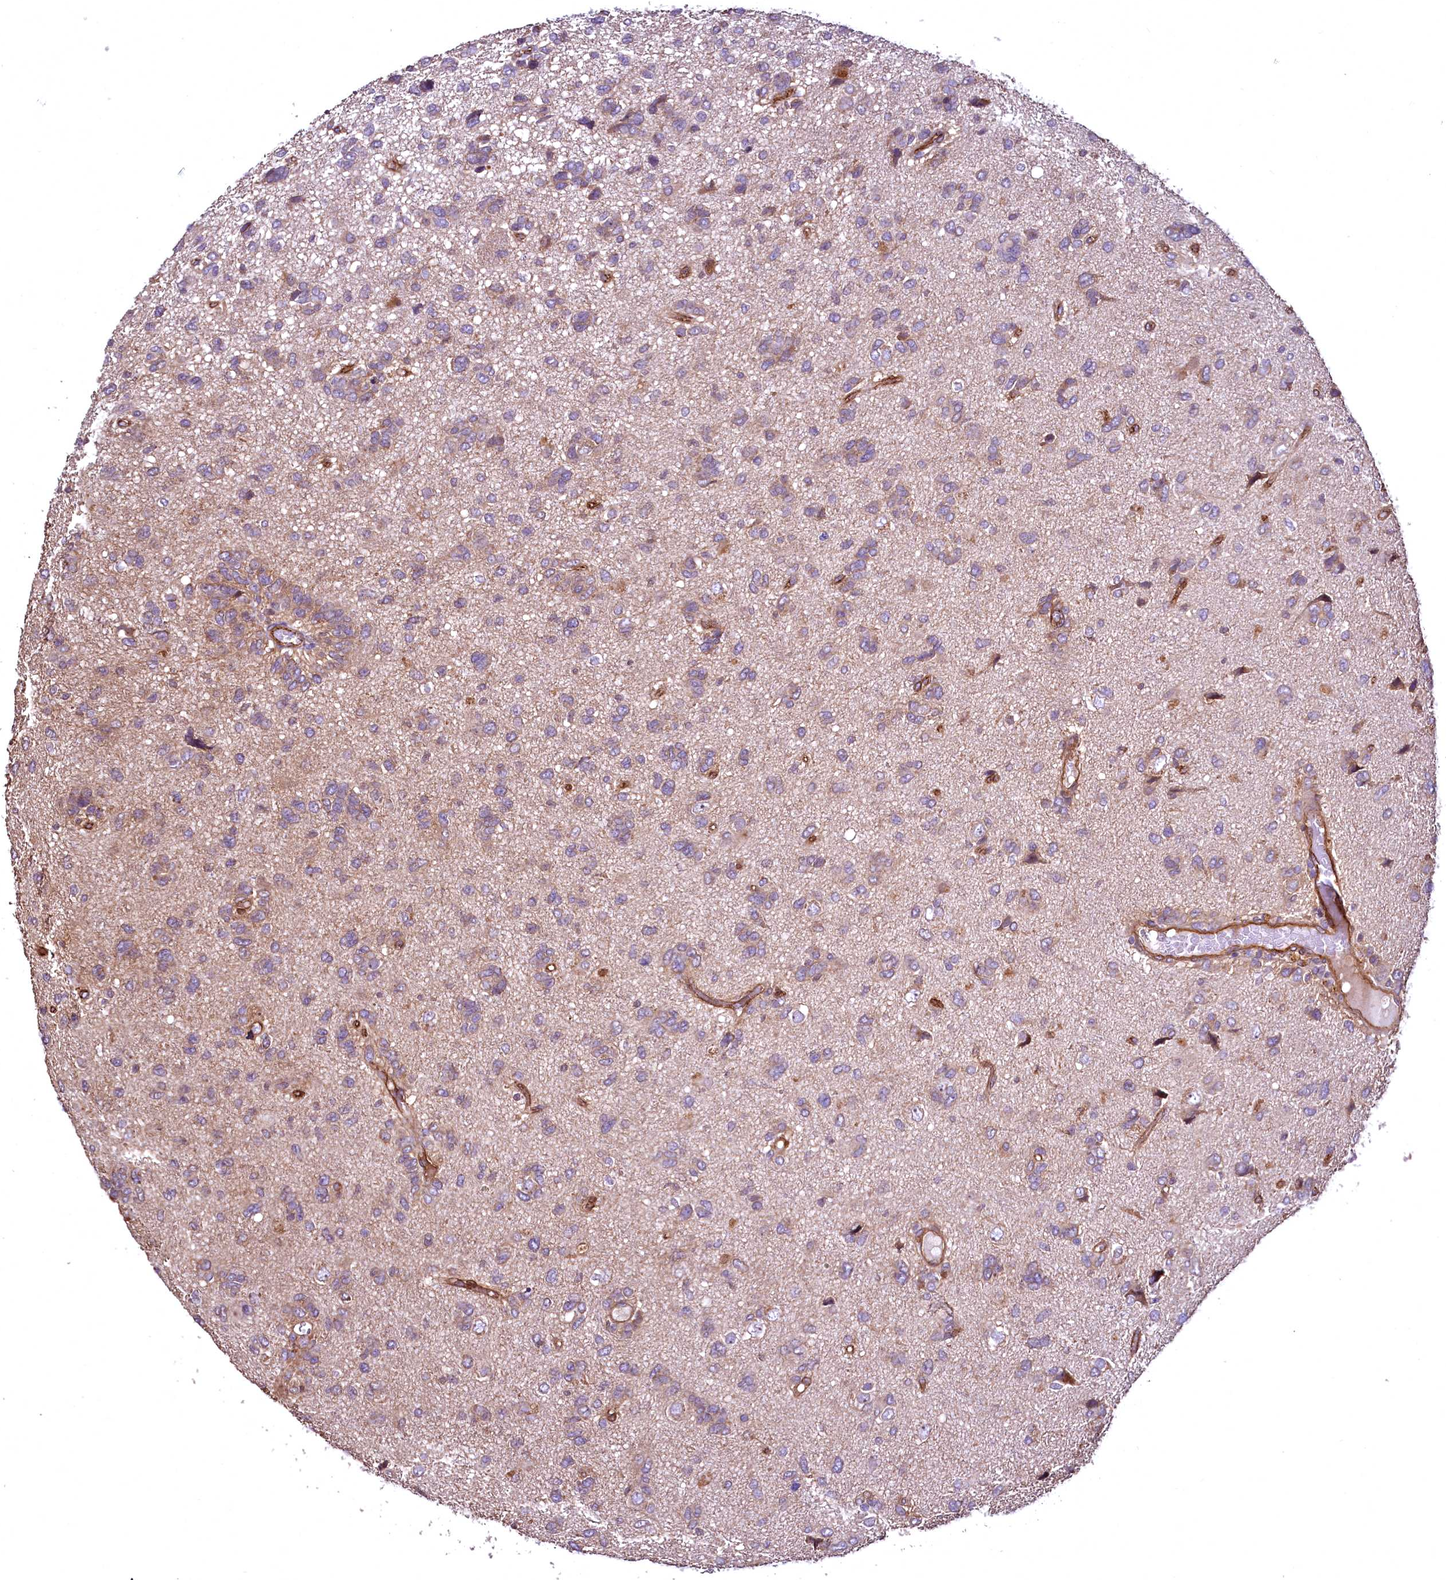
{"staining": {"intensity": "weak", "quantity": ">75%", "location": "cytoplasmic/membranous"}, "tissue": "glioma", "cell_type": "Tumor cells", "image_type": "cancer", "snomed": [{"axis": "morphology", "description": "Glioma, malignant, High grade"}, {"axis": "topography", "description": "Brain"}], "caption": "Protein analysis of malignant glioma (high-grade) tissue shows weak cytoplasmic/membranous positivity in approximately >75% of tumor cells. (IHC, brightfield microscopy, high magnification).", "gene": "TBCEL", "patient": {"sex": "female", "age": 59}}